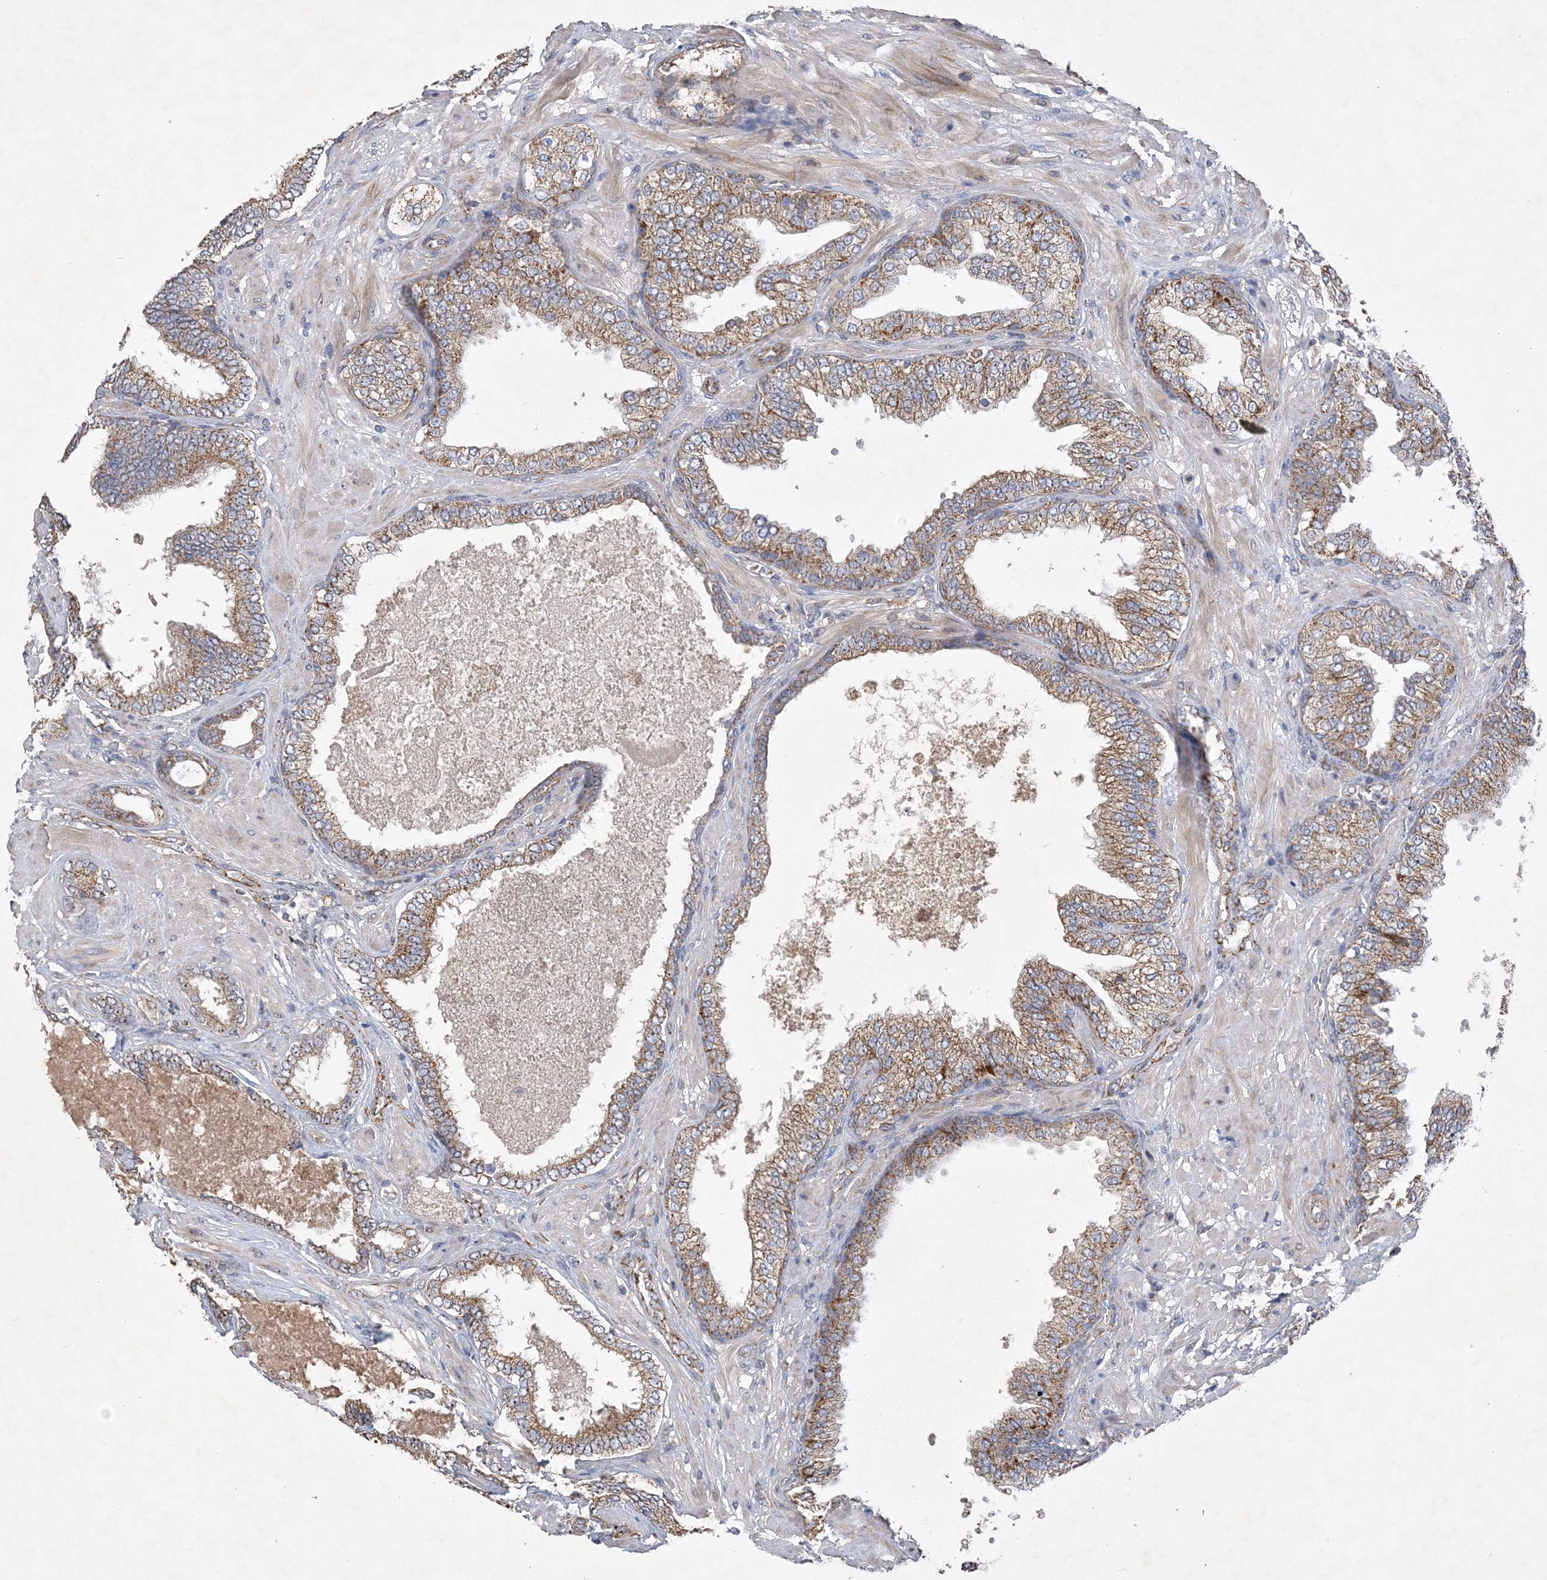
{"staining": {"intensity": "moderate", "quantity": ">75%", "location": "cytoplasmic/membranous,nuclear"}, "tissue": "prostate cancer", "cell_type": "Tumor cells", "image_type": "cancer", "snomed": [{"axis": "morphology", "description": "Adenocarcinoma, High grade"}, {"axis": "topography", "description": "Prostate"}], "caption": "Immunohistochemistry (IHC) micrograph of neoplastic tissue: prostate adenocarcinoma (high-grade) stained using immunohistochemistry displays medium levels of moderate protein expression localized specifically in the cytoplasmic/membranous and nuclear of tumor cells, appearing as a cytoplasmic/membranous and nuclear brown color.", "gene": "FEZ2", "patient": {"sex": "male", "age": 59}}